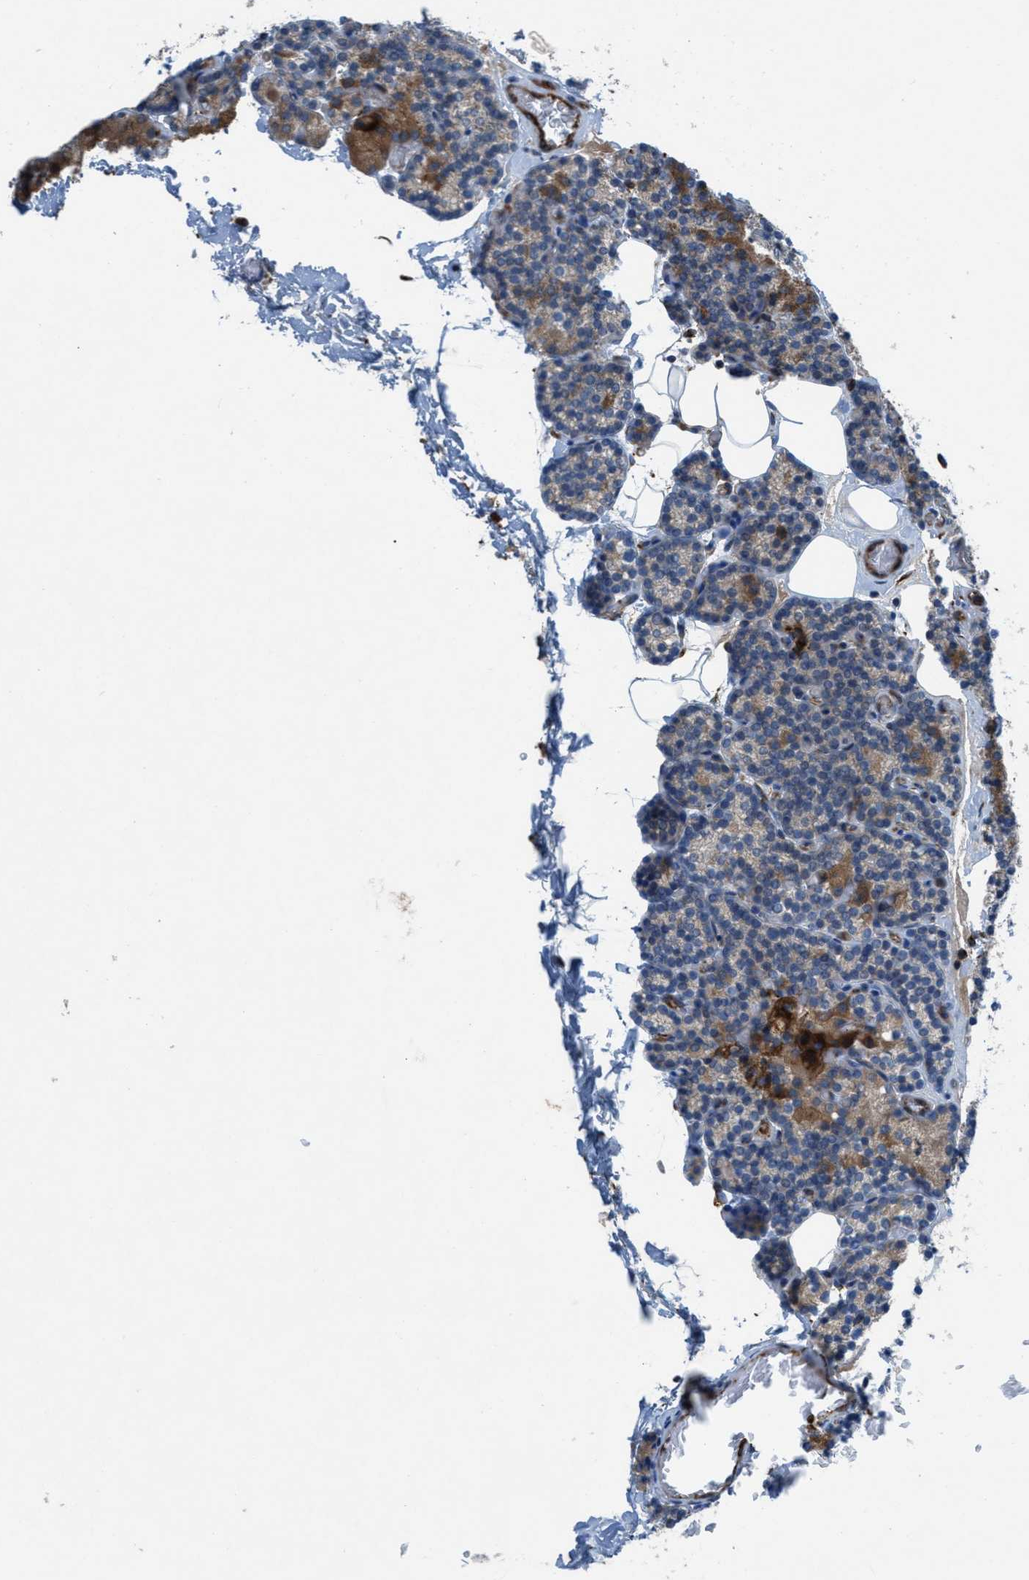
{"staining": {"intensity": "weak", "quantity": "25%-75%", "location": "cytoplasmic/membranous"}, "tissue": "parathyroid gland", "cell_type": "Glandular cells", "image_type": "normal", "snomed": [{"axis": "morphology", "description": "Normal tissue, NOS"}, {"axis": "morphology", "description": "Adenoma, NOS"}, {"axis": "topography", "description": "Parathyroid gland"}], "caption": "Protein positivity by immunohistochemistry exhibits weak cytoplasmic/membranous expression in about 25%-75% of glandular cells in normal parathyroid gland. (DAB (3,3'-diaminobenzidine) IHC, brown staining for protein, blue staining for nuclei).", "gene": "SLC6A9", "patient": {"sex": "female", "age": 54}}